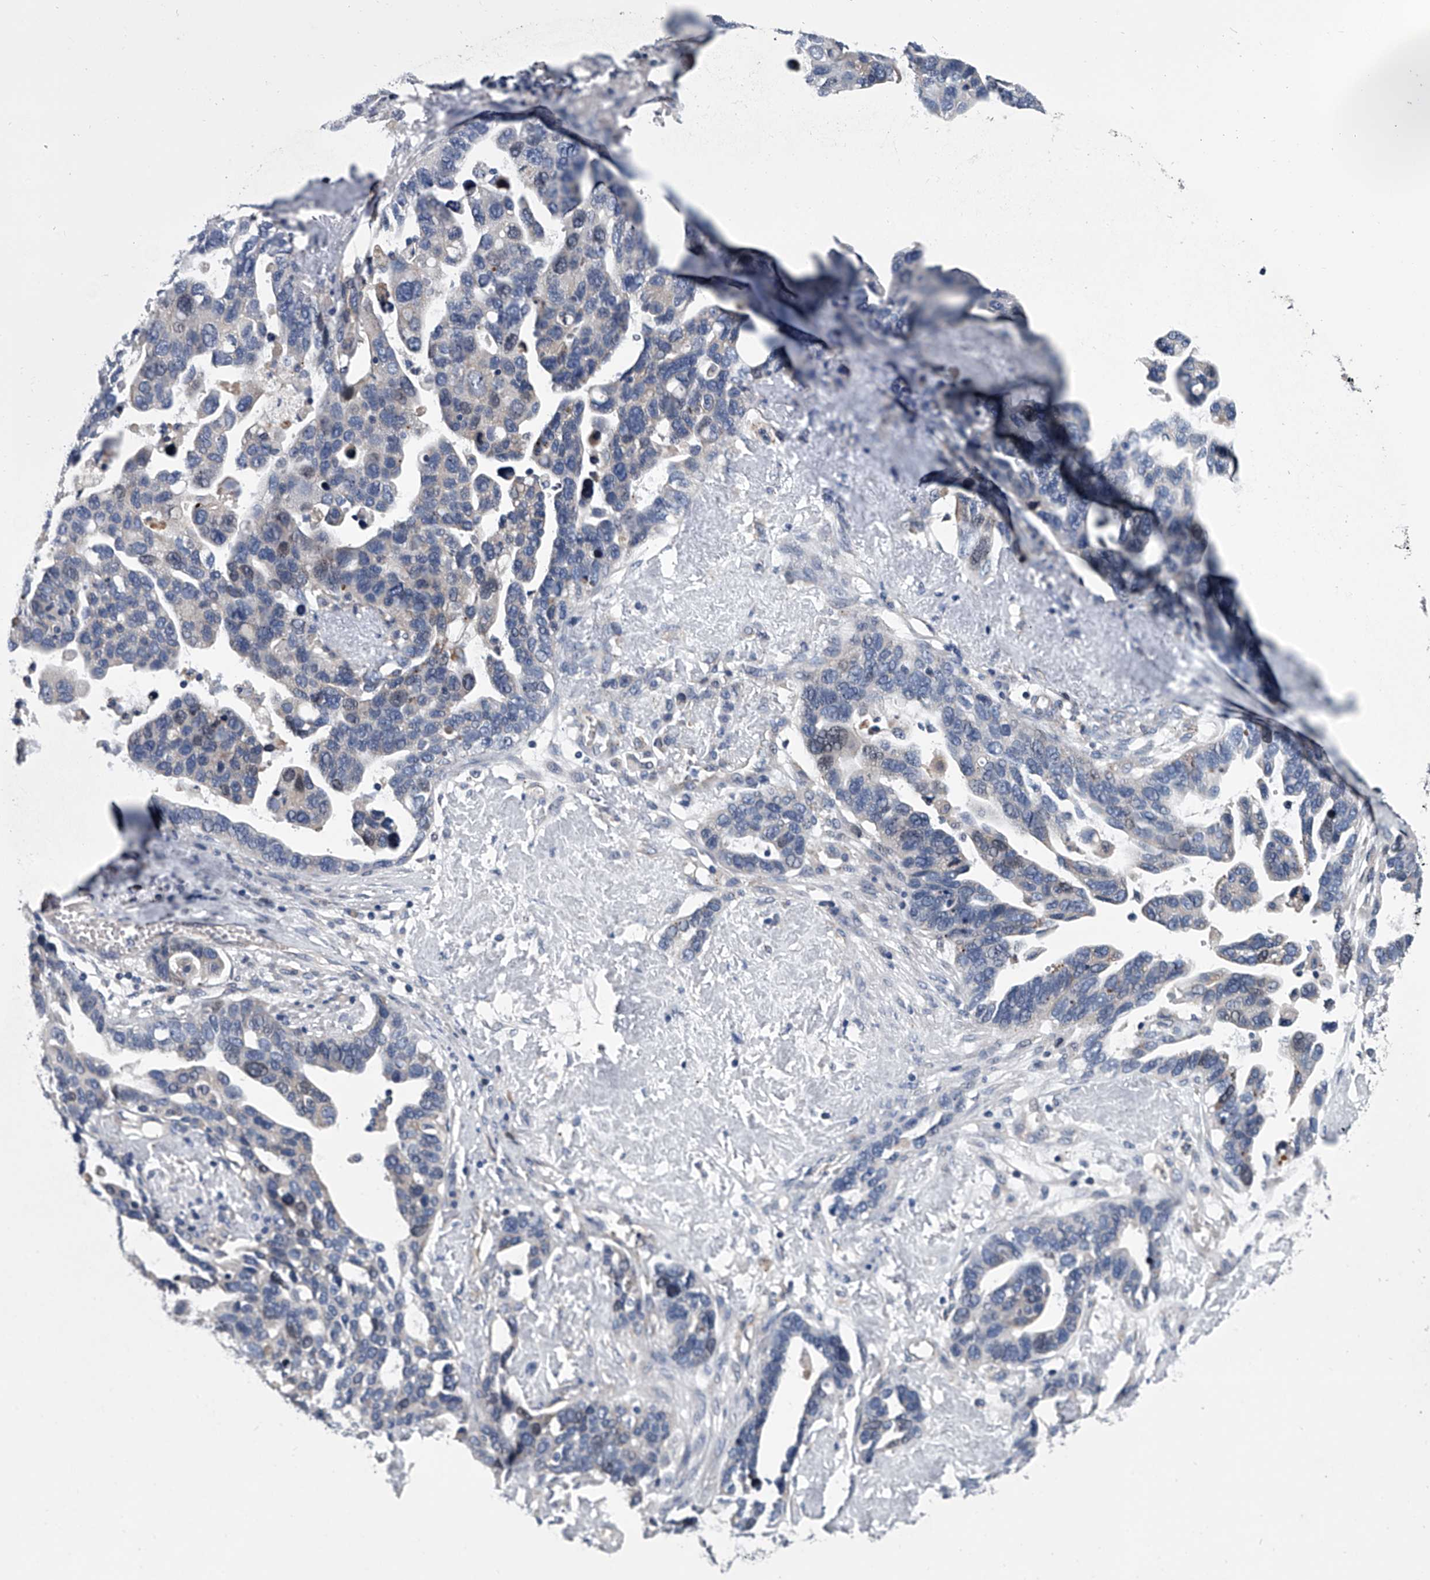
{"staining": {"intensity": "negative", "quantity": "none", "location": "none"}, "tissue": "ovarian cancer", "cell_type": "Tumor cells", "image_type": "cancer", "snomed": [{"axis": "morphology", "description": "Cystadenocarcinoma, serous, NOS"}, {"axis": "topography", "description": "Ovary"}], "caption": "Ovarian cancer (serous cystadenocarcinoma) was stained to show a protein in brown. There is no significant staining in tumor cells.", "gene": "ABCG1", "patient": {"sex": "female", "age": 54}}